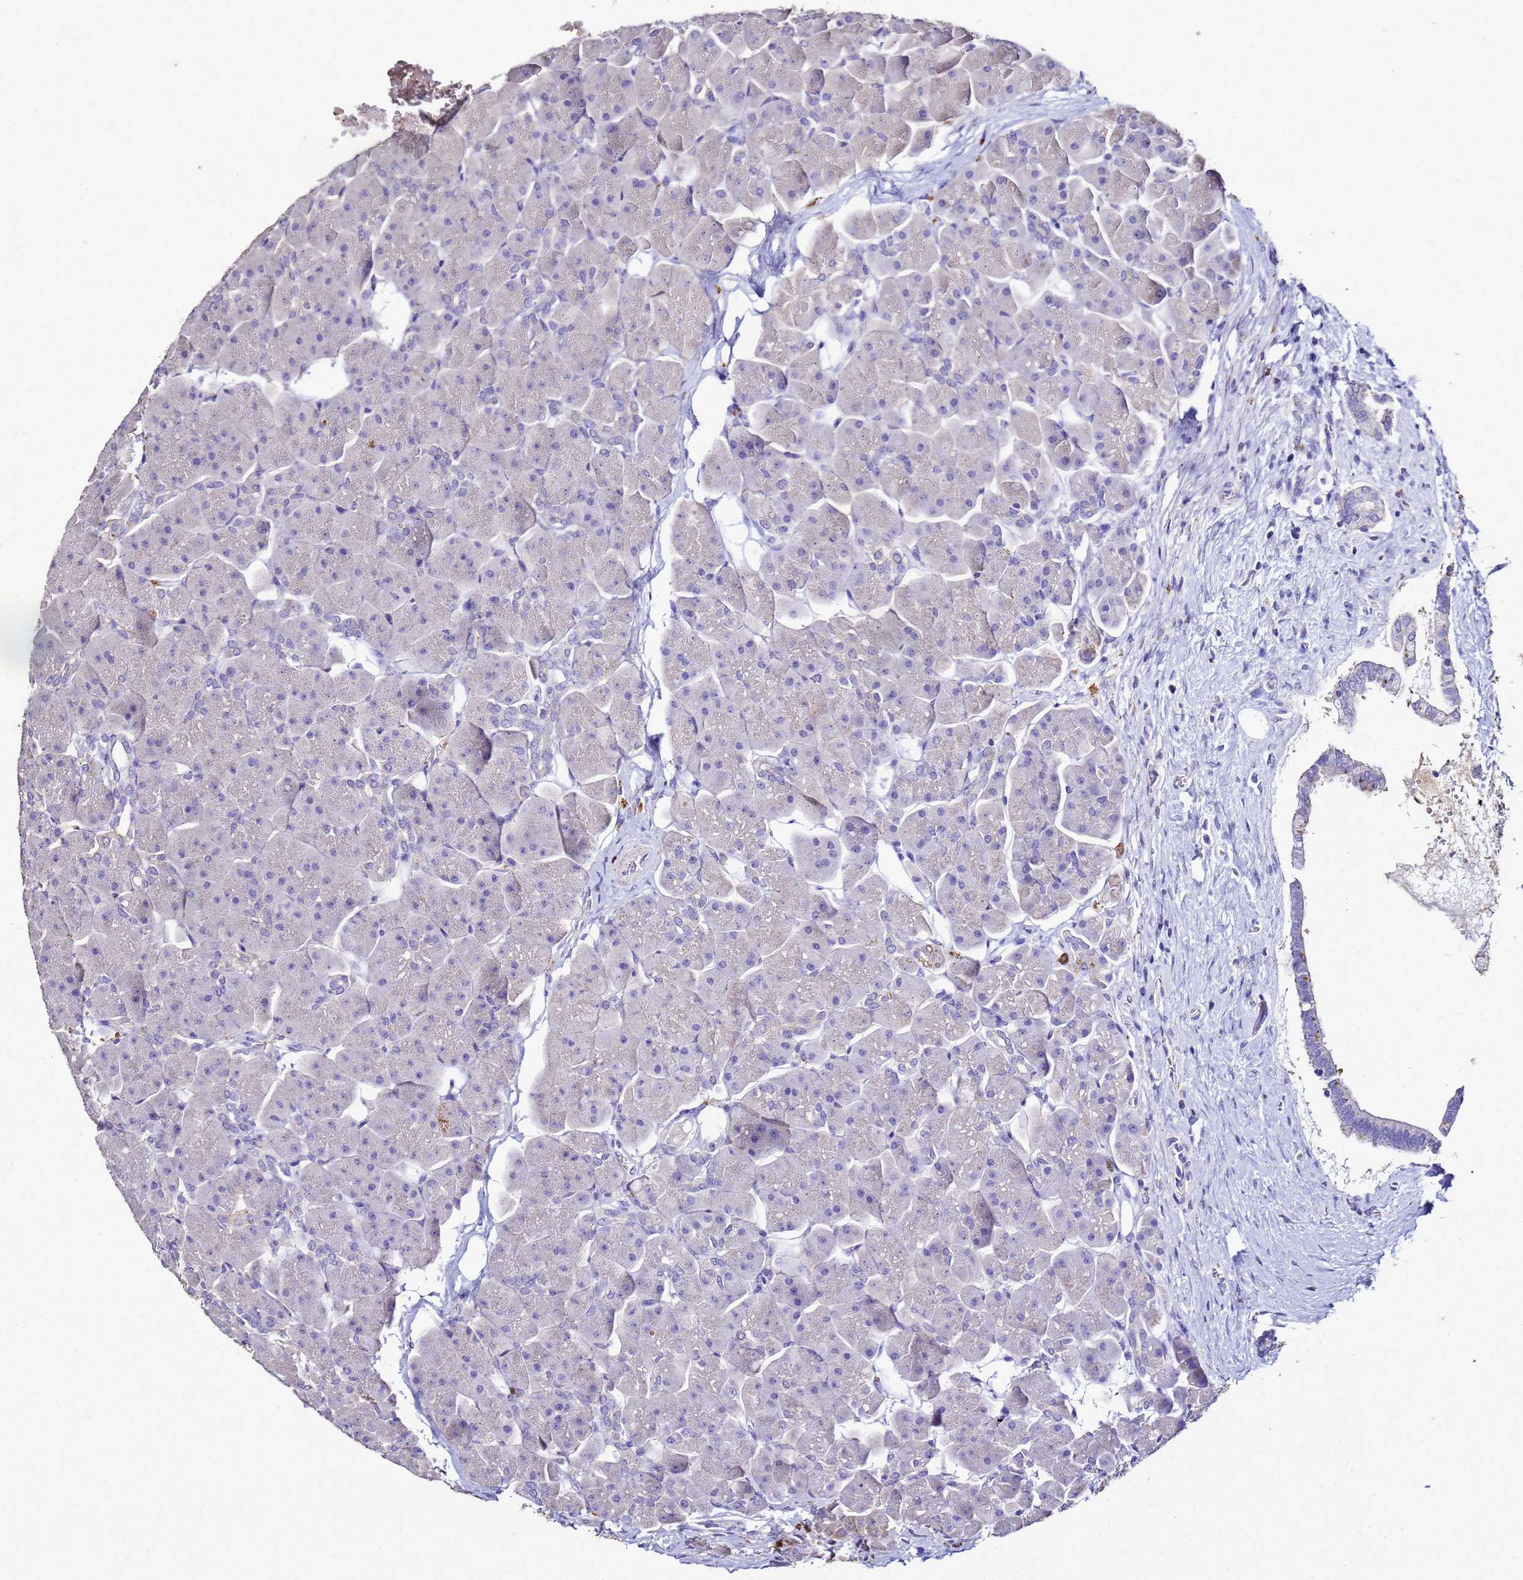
{"staining": {"intensity": "moderate", "quantity": "<25%", "location": "cytoplasmic/membranous"}, "tissue": "pancreas", "cell_type": "Exocrine glandular cells", "image_type": "normal", "snomed": [{"axis": "morphology", "description": "Normal tissue, NOS"}, {"axis": "topography", "description": "Pancreas"}], "caption": "Immunohistochemical staining of benign pancreas shows moderate cytoplasmic/membranous protein positivity in approximately <25% of exocrine glandular cells.", "gene": "S100A2", "patient": {"sex": "male", "age": 66}}